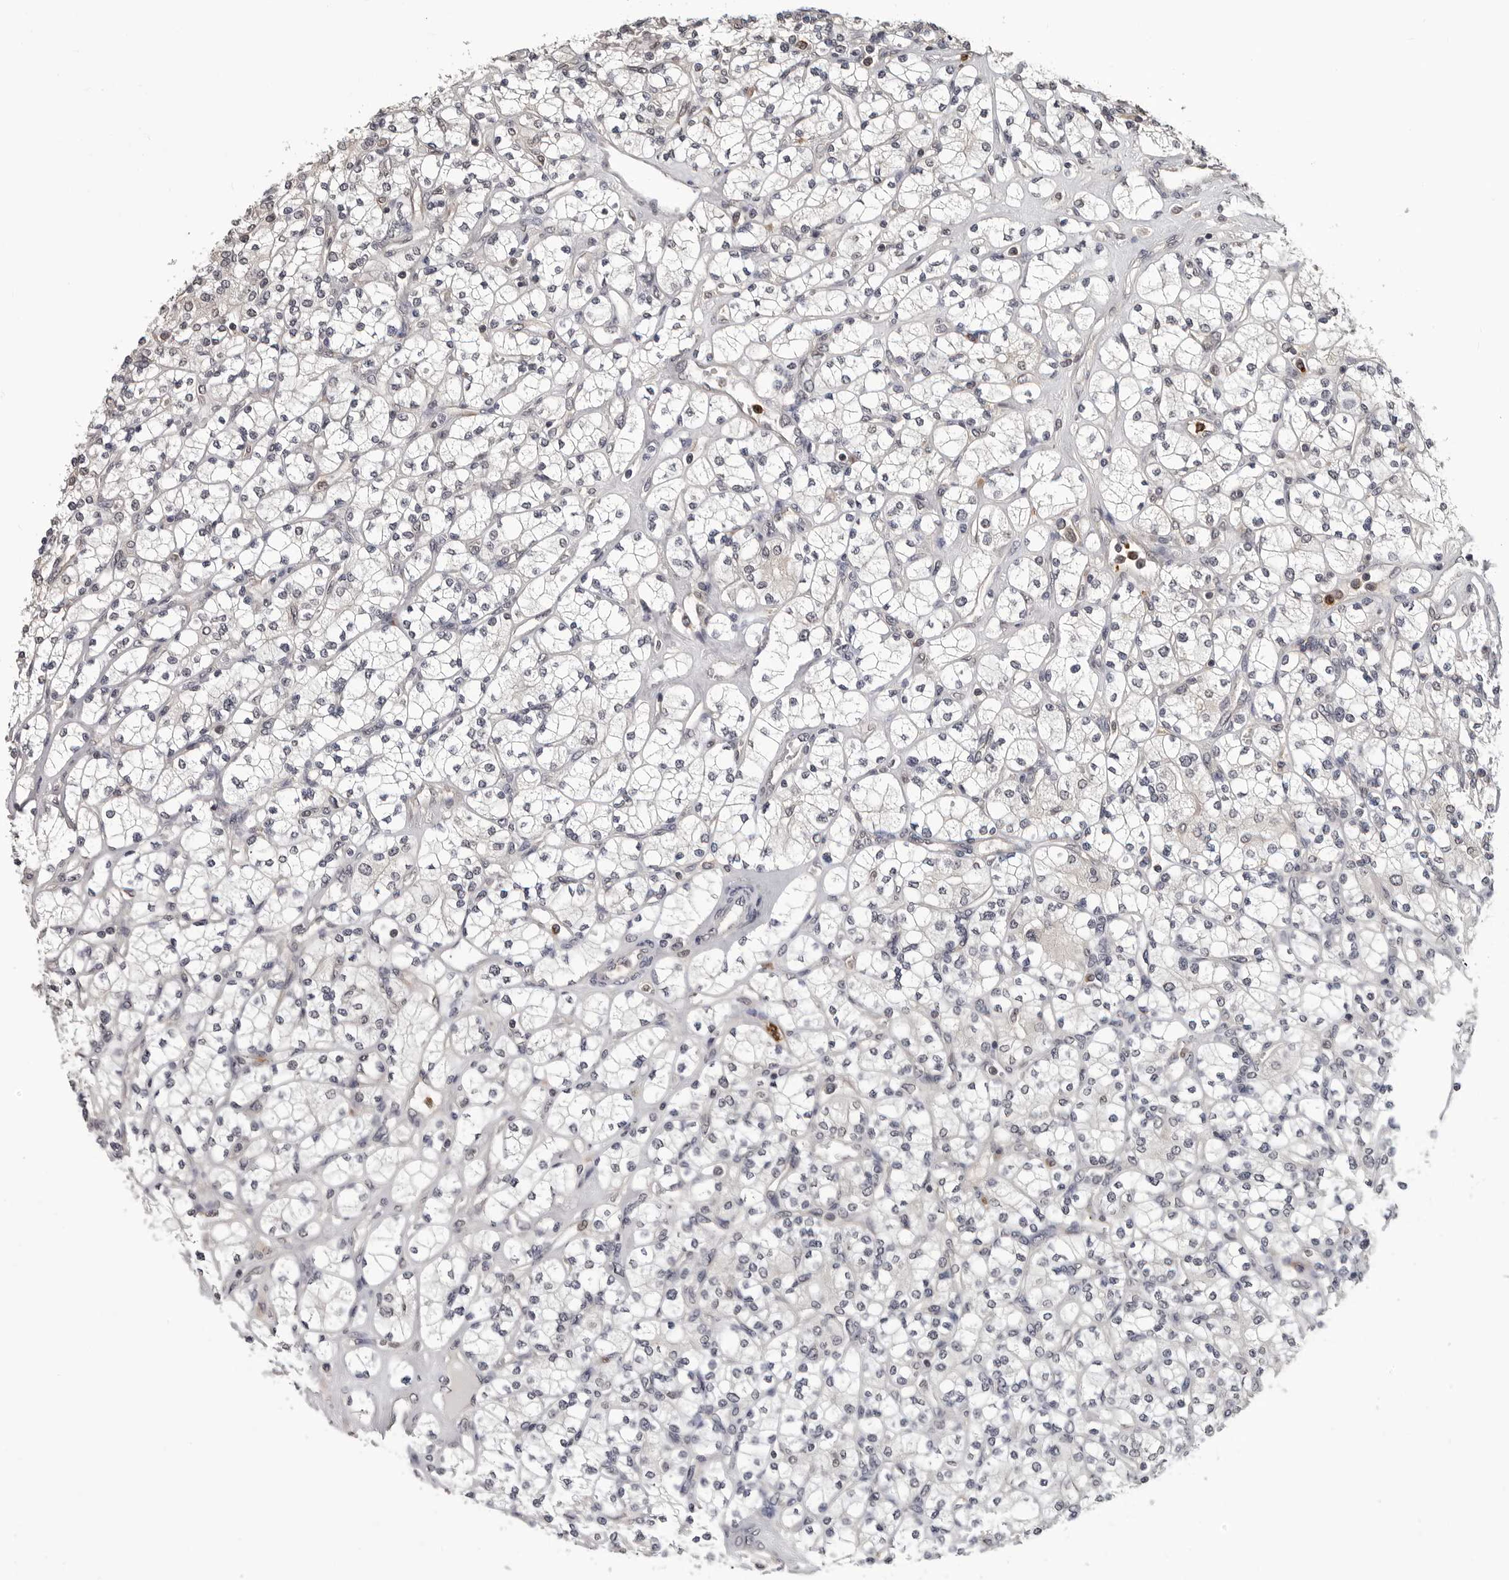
{"staining": {"intensity": "negative", "quantity": "none", "location": "none"}, "tissue": "renal cancer", "cell_type": "Tumor cells", "image_type": "cancer", "snomed": [{"axis": "morphology", "description": "Adenocarcinoma, NOS"}, {"axis": "topography", "description": "Kidney"}], "caption": "Human adenocarcinoma (renal) stained for a protein using IHC shows no positivity in tumor cells.", "gene": "TRMT13", "patient": {"sex": "male", "age": 77}}